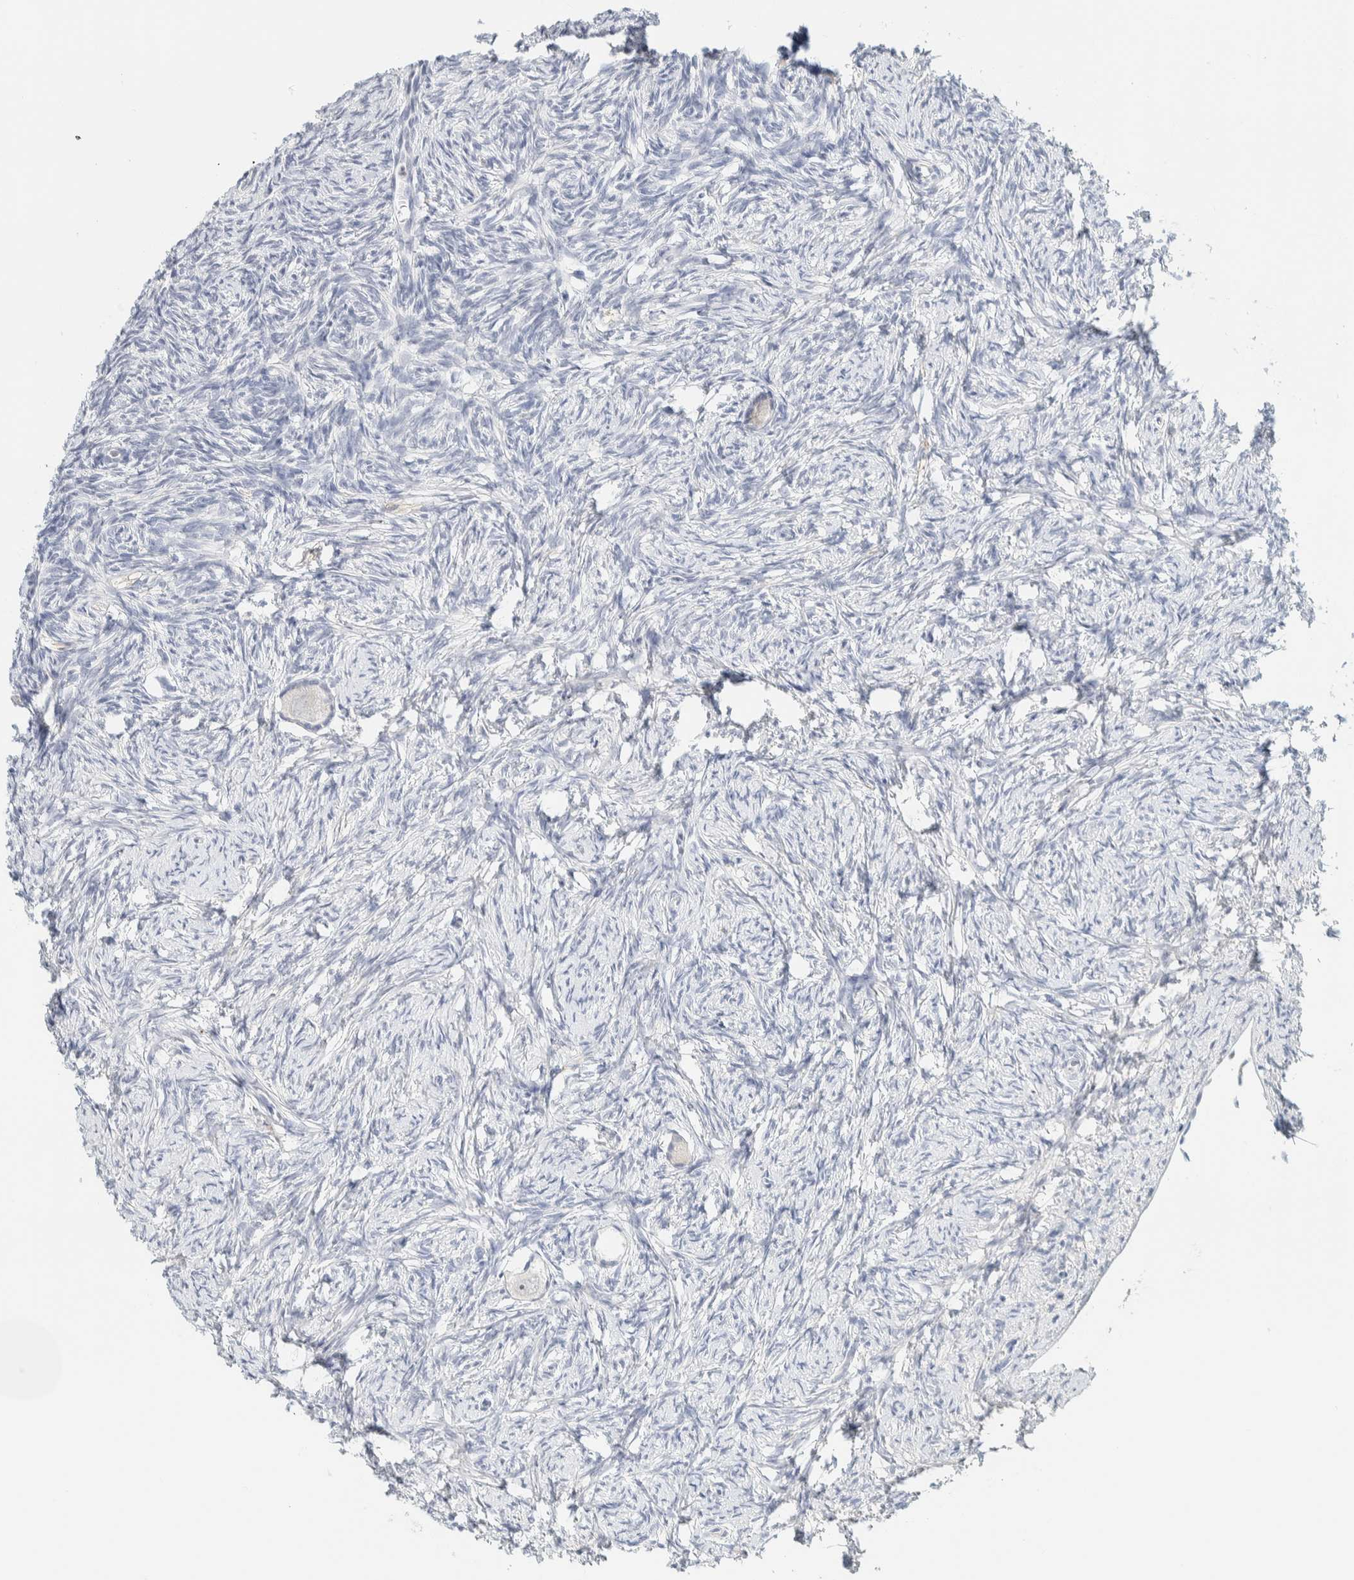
{"staining": {"intensity": "negative", "quantity": "none", "location": "none"}, "tissue": "ovary", "cell_type": "Follicle cells", "image_type": "normal", "snomed": [{"axis": "morphology", "description": "Normal tissue, NOS"}, {"axis": "topography", "description": "Ovary"}], "caption": "High power microscopy image of an IHC photomicrograph of normal ovary, revealing no significant positivity in follicle cells.", "gene": "NDE1", "patient": {"sex": "female", "age": 34}}